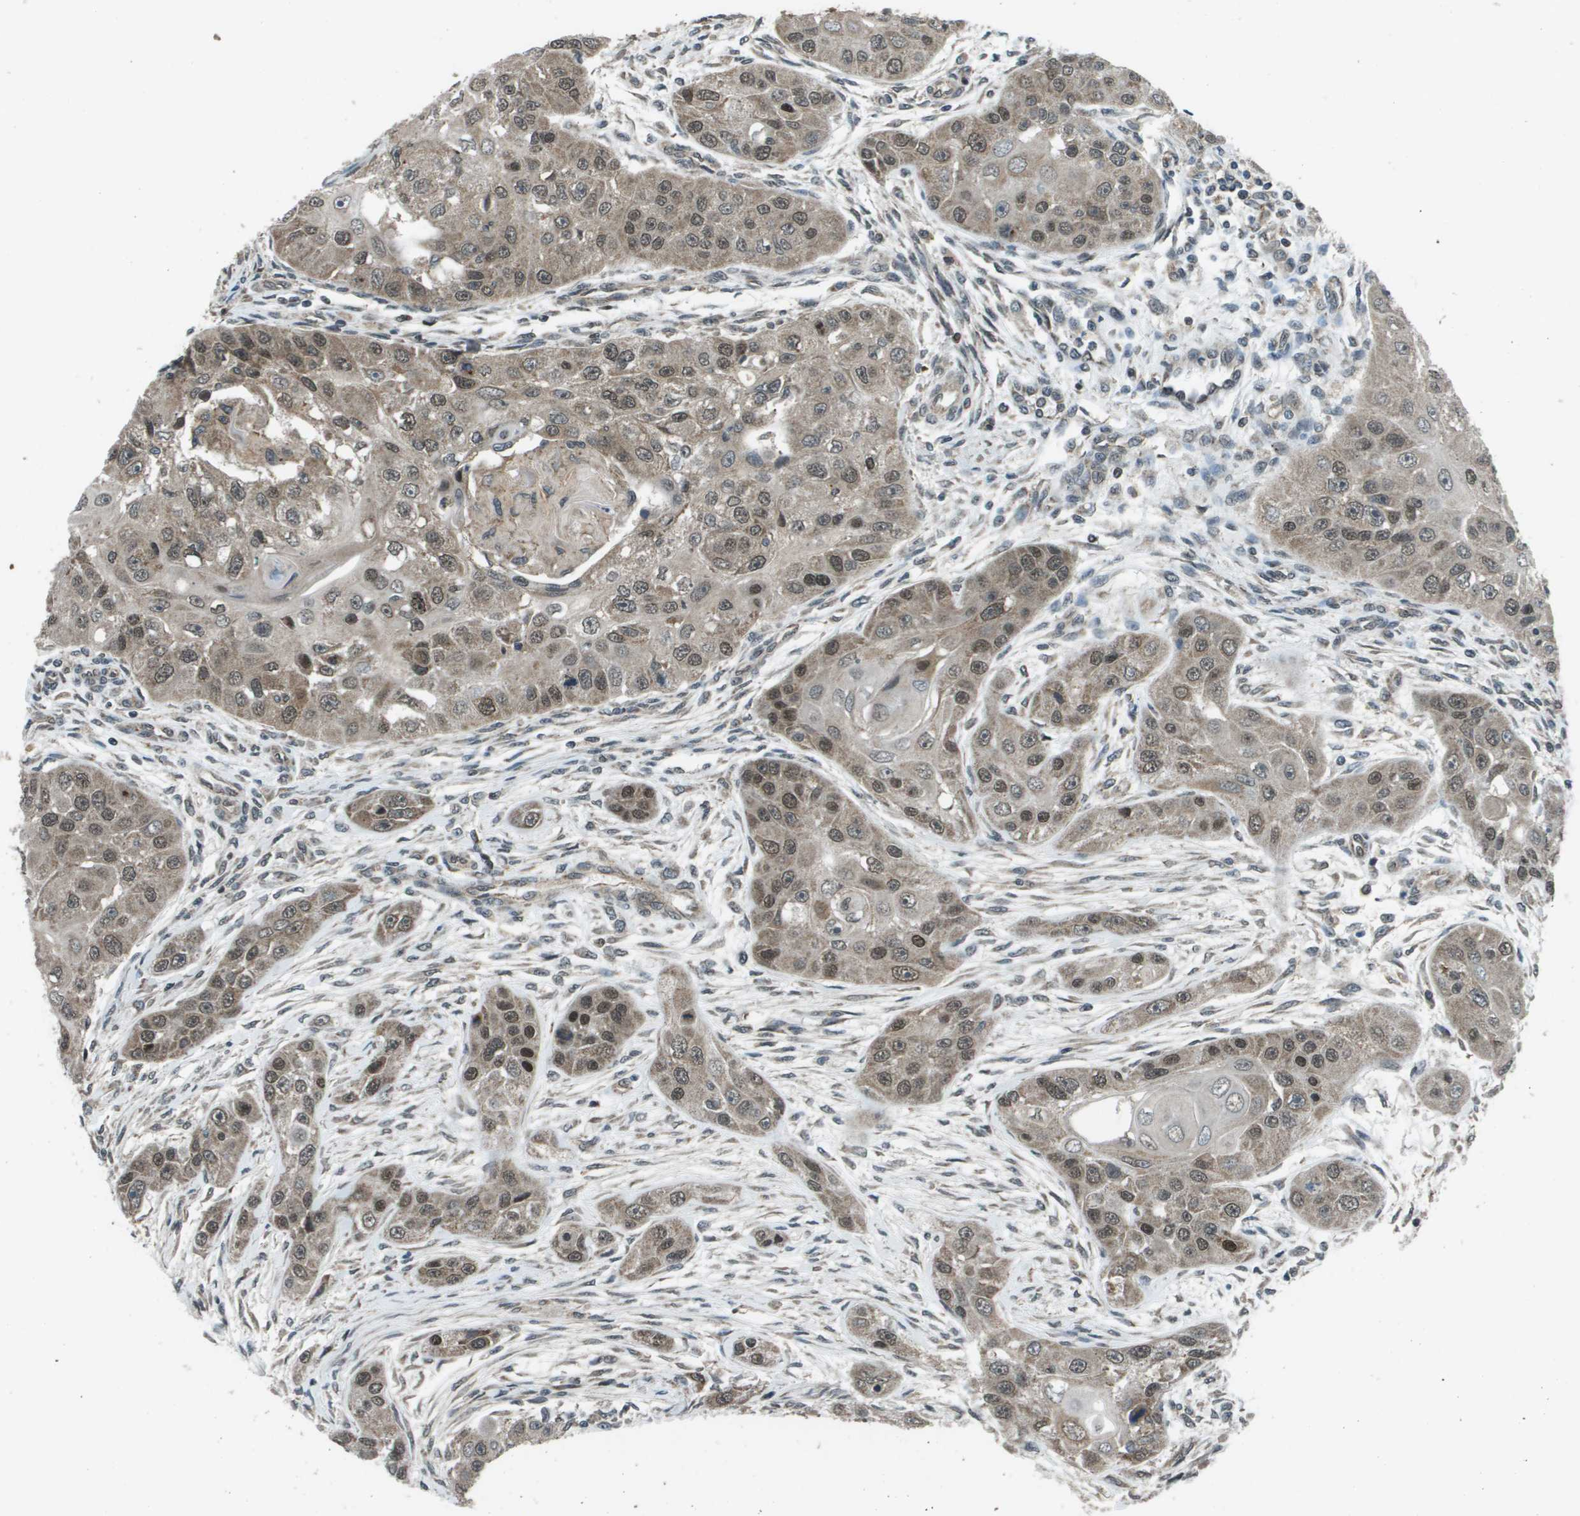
{"staining": {"intensity": "moderate", "quantity": "25%-75%", "location": "cytoplasmic/membranous,nuclear"}, "tissue": "head and neck cancer", "cell_type": "Tumor cells", "image_type": "cancer", "snomed": [{"axis": "morphology", "description": "Normal tissue, NOS"}, {"axis": "morphology", "description": "Squamous cell carcinoma, NOS"}, {"axis": "topography", "description": "Skeletal muscle"}, {"axis": "topography", "description": "Head-Neck"}], "caption": "The histopathology image displays a brown stain indicating the presence of a protein in the cytoplasmic/membranous and nuclear of tumor cells in squamous cell carcinoma (head and neck).", "gene": "PPFIA1", "patient": {"sex": "male", "age": 51}}